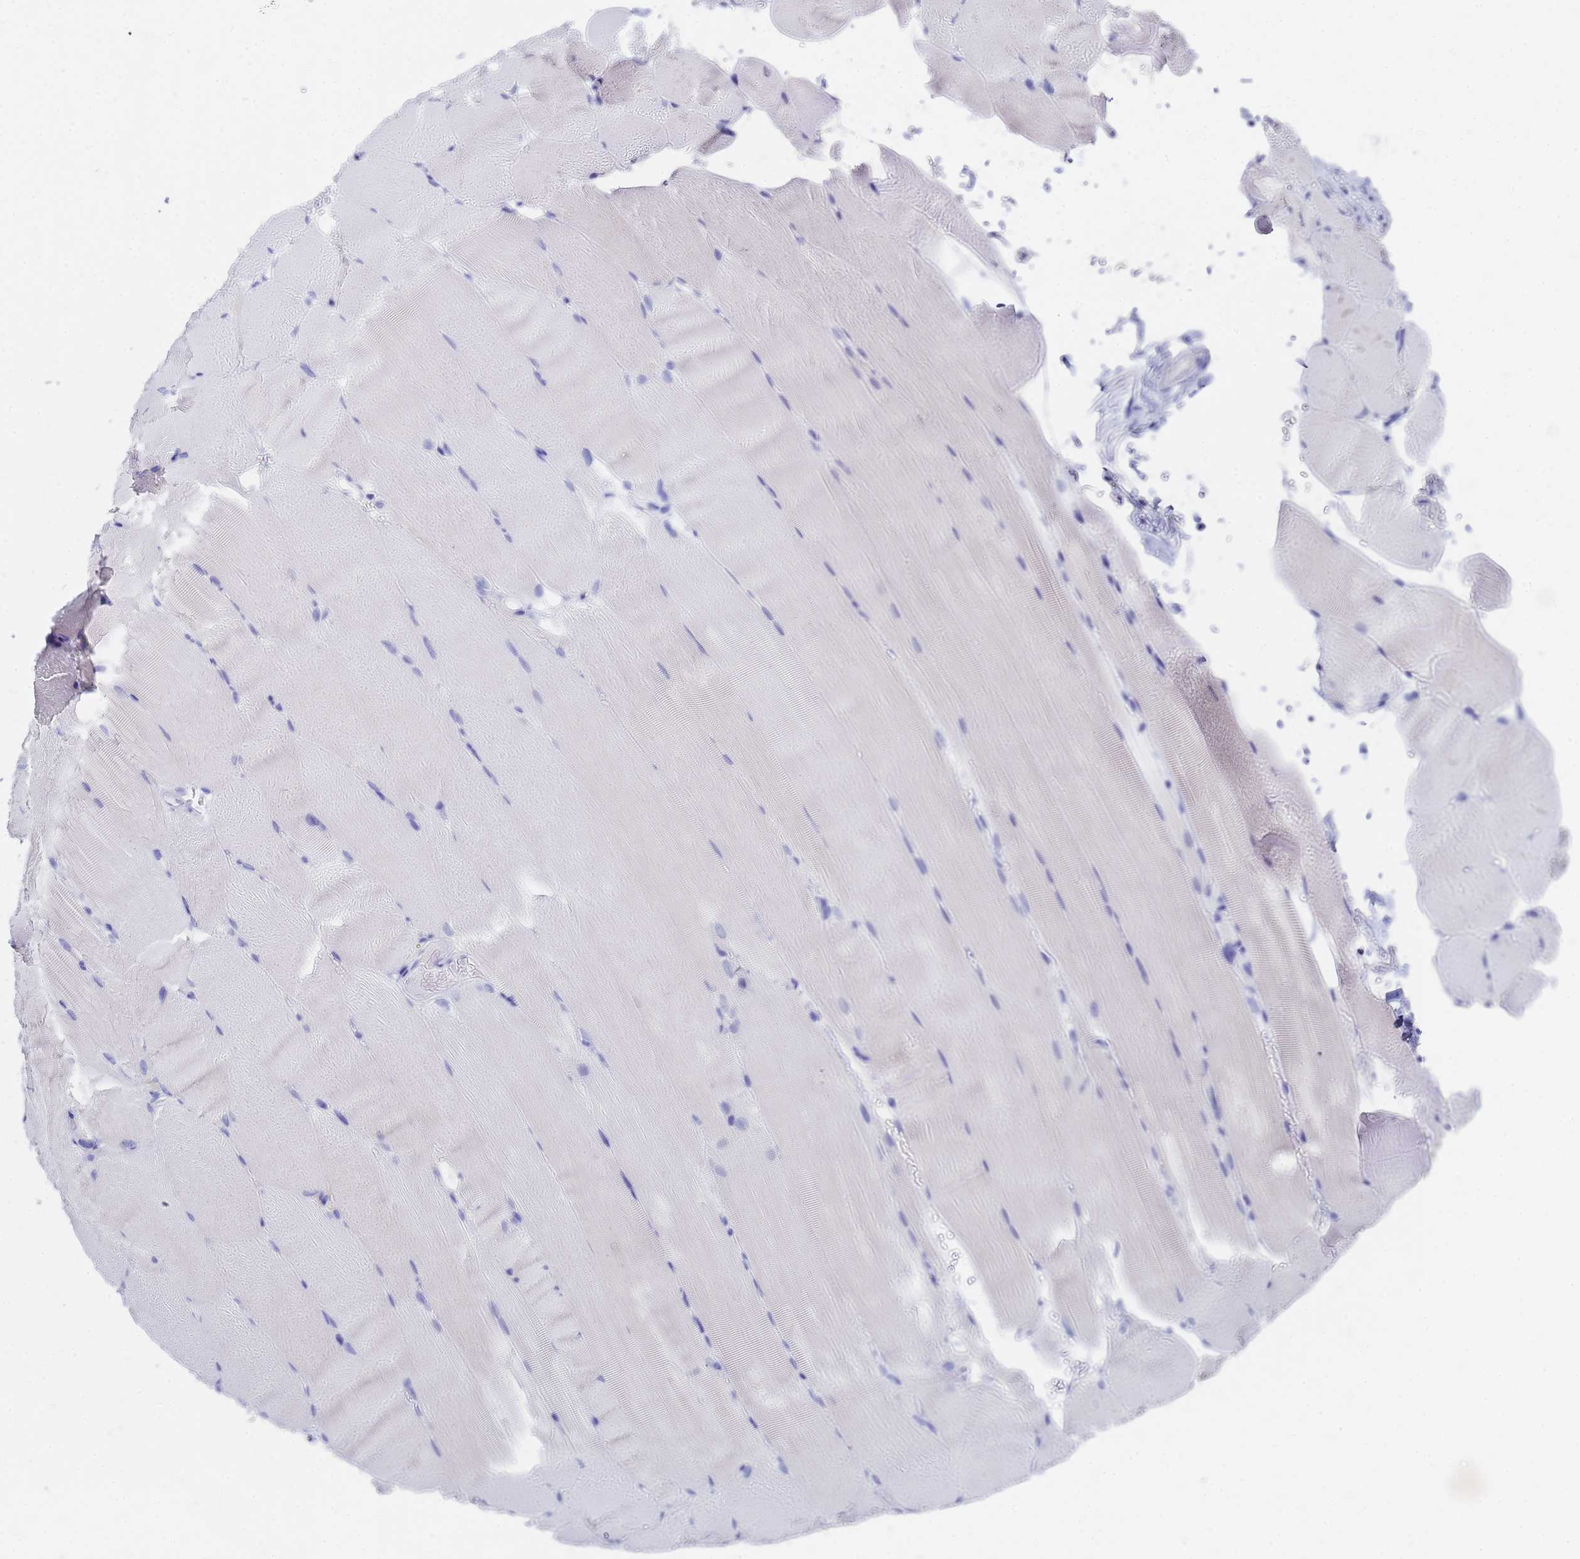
{"staining": {"intensity": "negative", "quantity": "none", "location": "none"}, "tissue": "skeletal muscle", "cell_type": "Myocytes", "image_type": "normal", "snomed": [{"axis": "morphology", "description": "Normal tissue, NOS"}, {"axis": "topography", "description": "Skeletal muscle"}, {"axis": "topography", "description": "Parathyroid gland"}], "caption": "An IHC photomicrograph of unremarkable skeletal muscle is shown. There is no staining in myocytes of skeletal muscle. (DAB (3,3'-diaminobenzidine) immunohistochemistry visualized using brightfield microscopy, high magnification).", "gene": "C2orf72", "patient": {"sex": "female", "age": 37}}